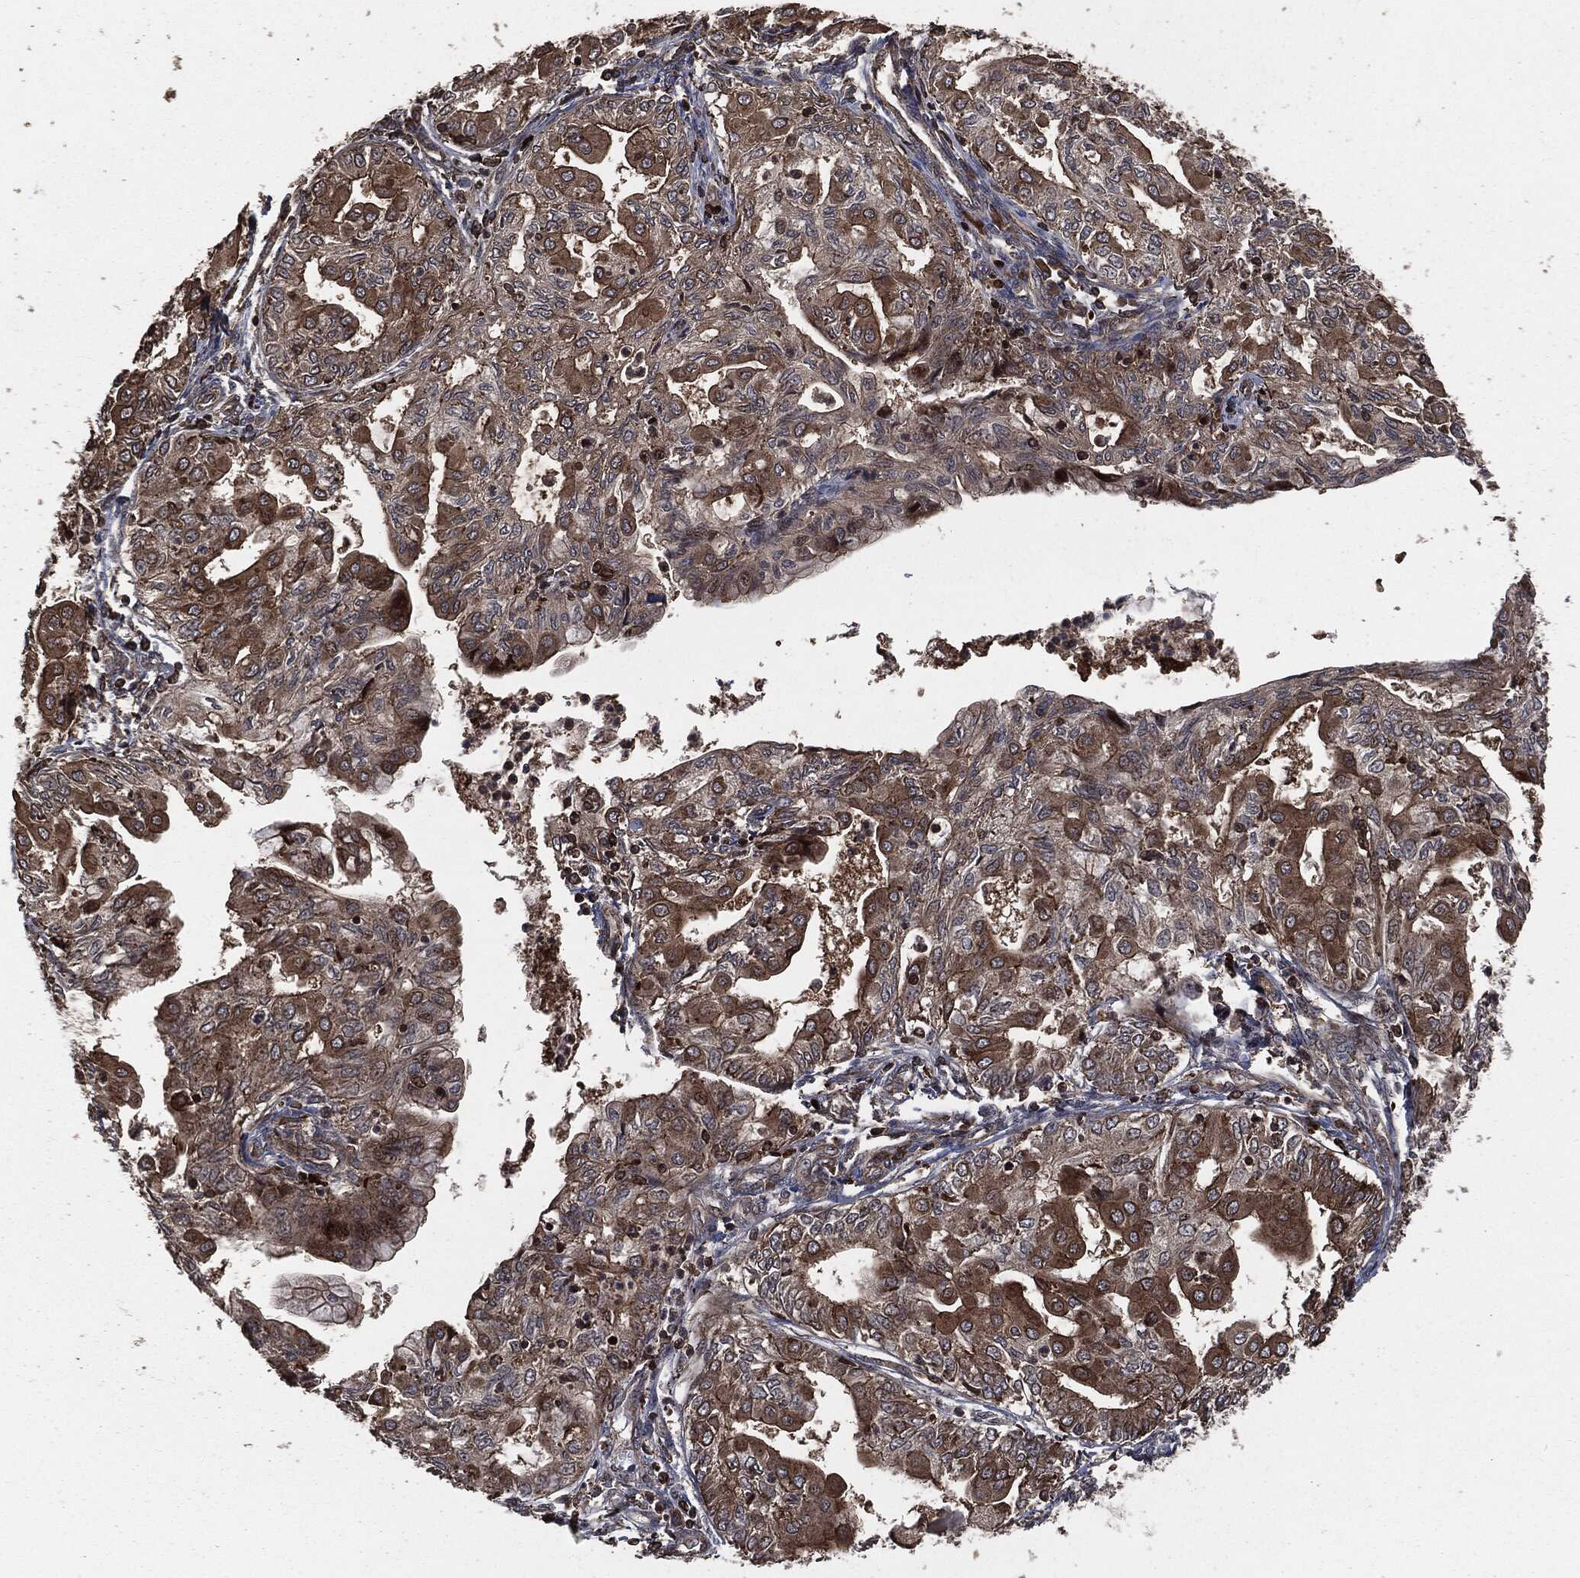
{"staining": {"intensity": "moderate", "quantity": "25%-75%", "location": "cytoplasmic/membranous"}, "tissue": "endometrial cancer", "cell_type": "Tumor cells", "image_type": "cancer", "snomed": [{"axis": "morphology", "description": "Adenocarcinoma, NOS"}, {"axis": "topography", "description": "Endometrium"}], "caption": "High-magnification brightfield microscopy of endometrial cancer stained with DAB (3,3'-diaminobenzidine) (brown) and counterstained with hematoxylin (blue). tumor cells exhibit moderate cytoplasmic/membranous positivity is present in about25%-75% of cells.", "gene": "IFIT1", "patient": {"sex": "female", "age": 68}}